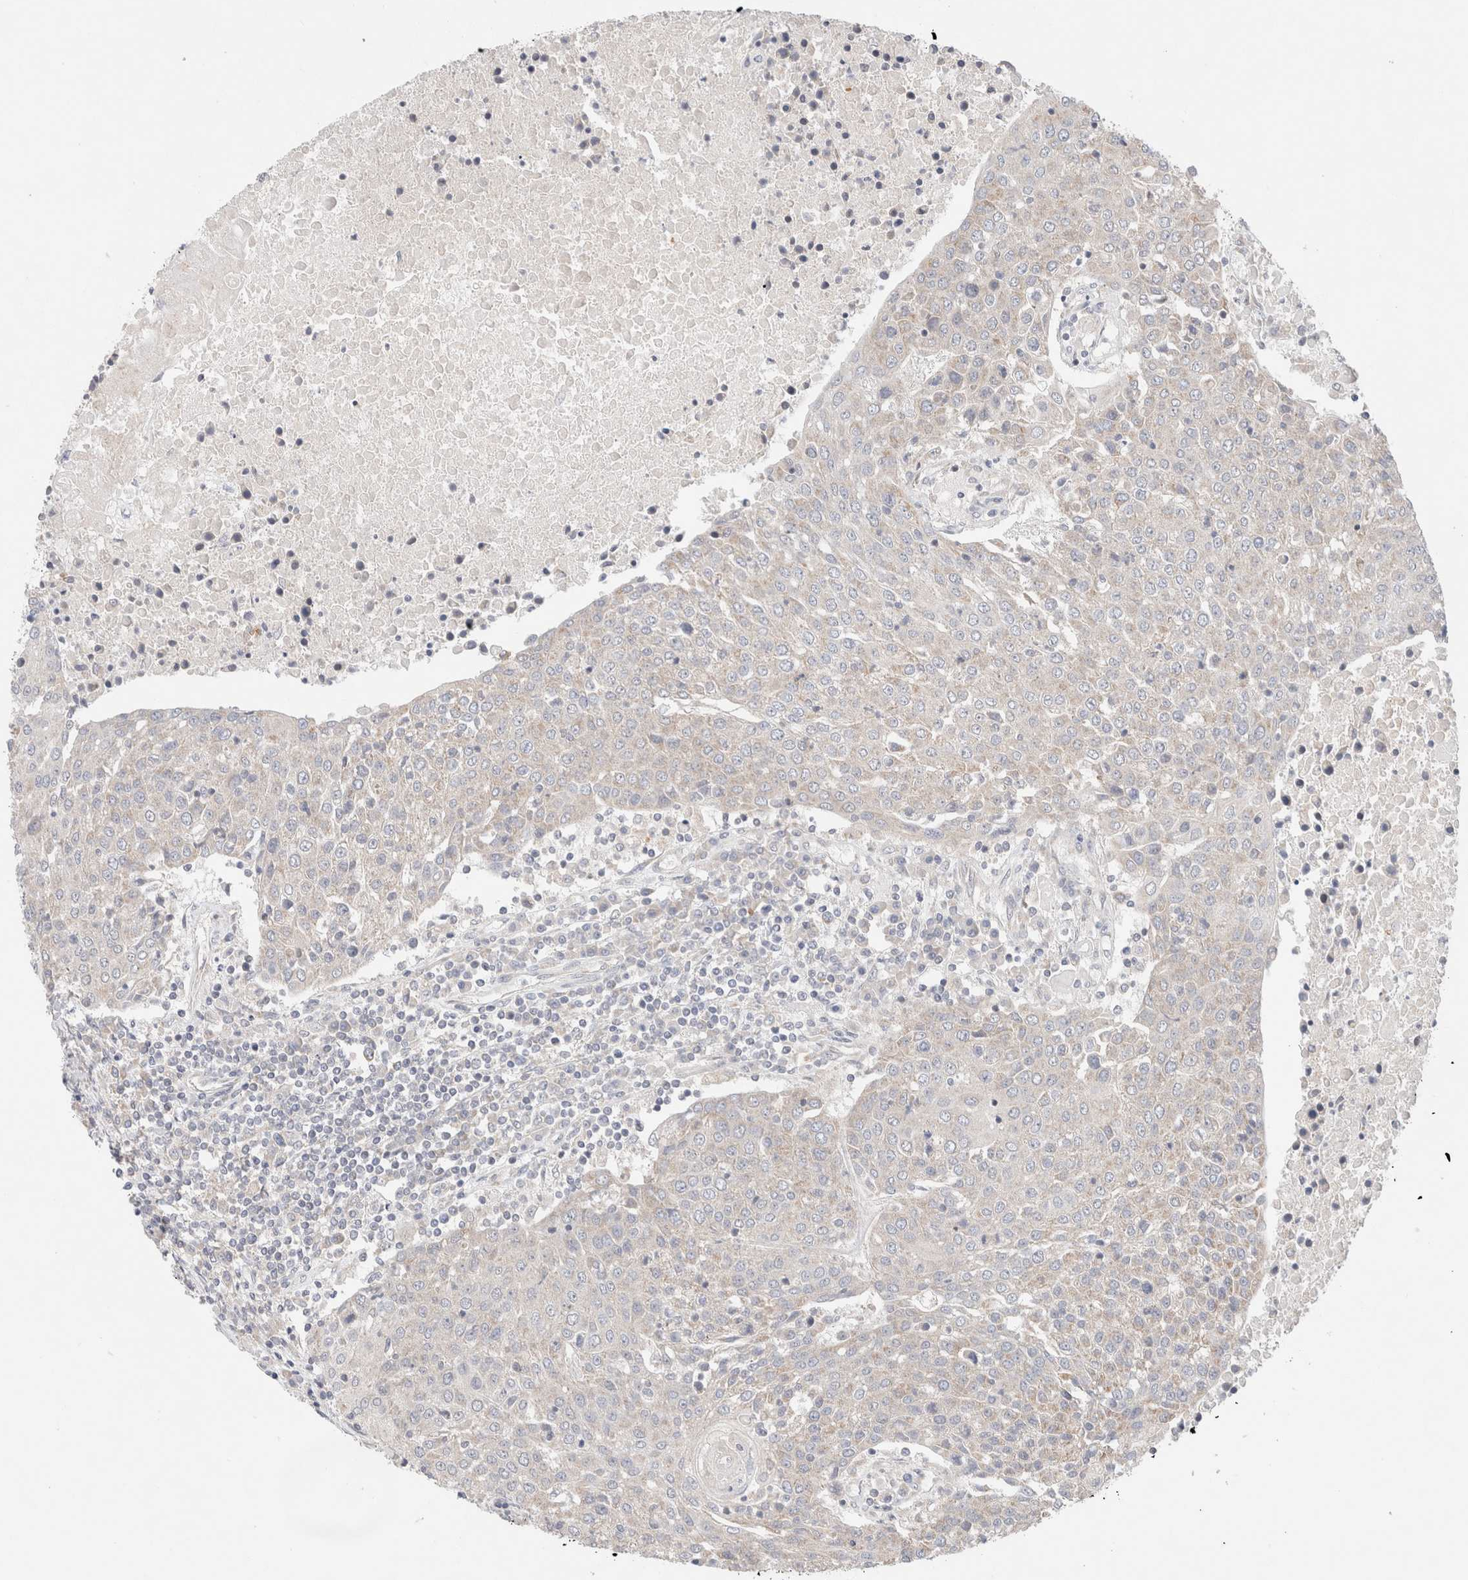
{"staining": {"intensity": "negative", "quantity": "none", "location": "none"}, "tissue": "urothelial cancer", "cell_type": "Tumor cells", "image_type": "cancer", "snomed": [{"axis": "morphology", "description": "Urothelial carcinoma, High grade"}, {"axis": "topography", "description": "Urinary bladder"}], "caption": "Image shows no protein expression in tumor cells of urothelial carcinoma (high-grade) tissue. Brightfield microscopy of immunohistochemistry (IHC) stained with DAB (3,3'-diaminobenzidine) (brown) and hematoxylin (blue), captured at high magnification.", "gene": "ERI3", "patient": {"sex": "female", "age": 85}}